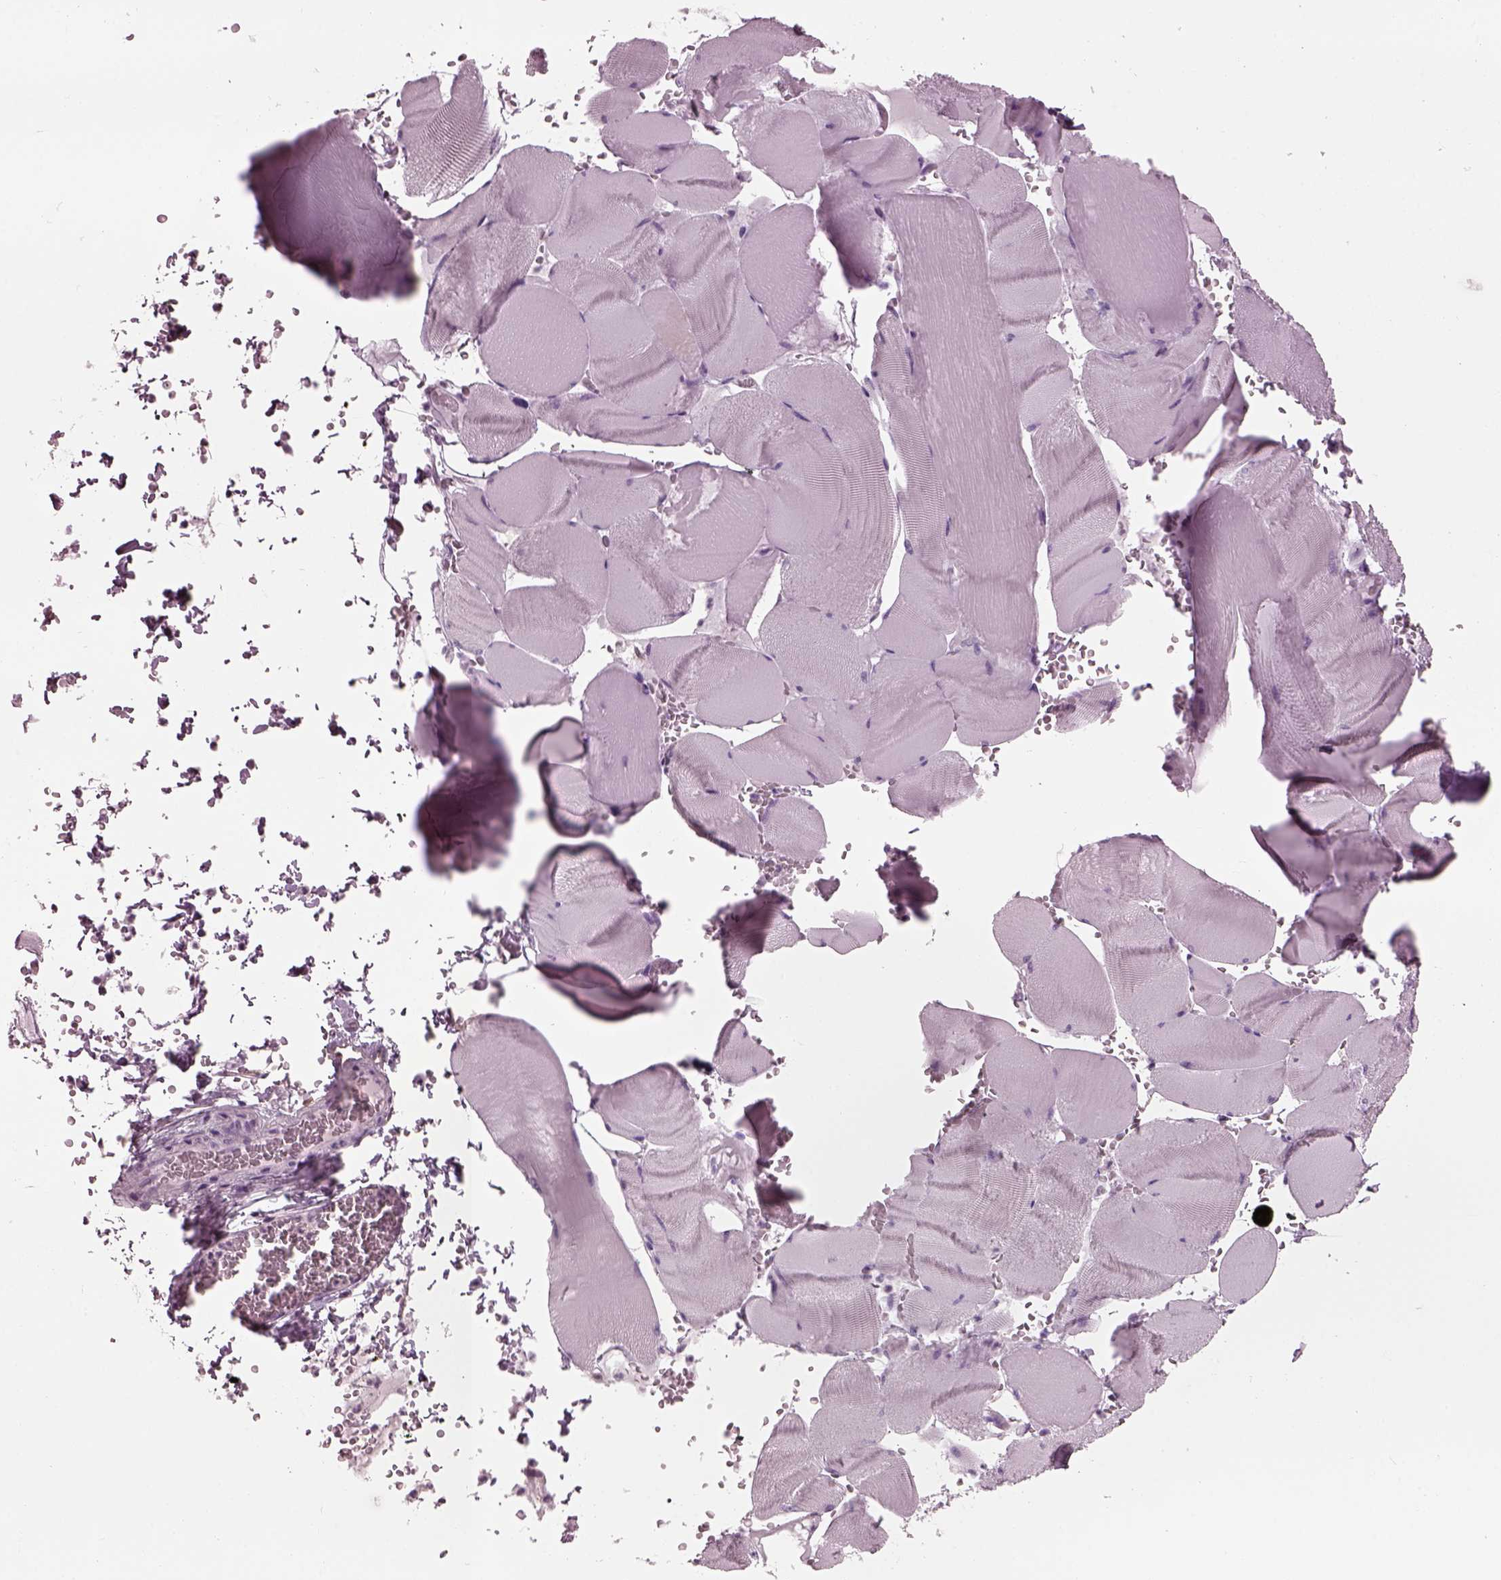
{"staining": {"intensity": "negative", "quantity": "none", "location": "none"}, "tissue": "skeletal muscle", "cell_type": "Myocytes", "image_type": "normal", "snomed": [{"axis": "morphology", "description": "Normal tissue, NOS"}, {"axis": "topography", "description": "Skeletal muscle"}], "caption": "Normal skeletal muscle was stained to show a protein in brown. There is no significant expression in myocytes. The staining is performed using DAB brown chromogen with nuclei counter-stained in using hematoxylin.", "gene": "TPPP2", "patient": {"sex": "male", "age": 56}}